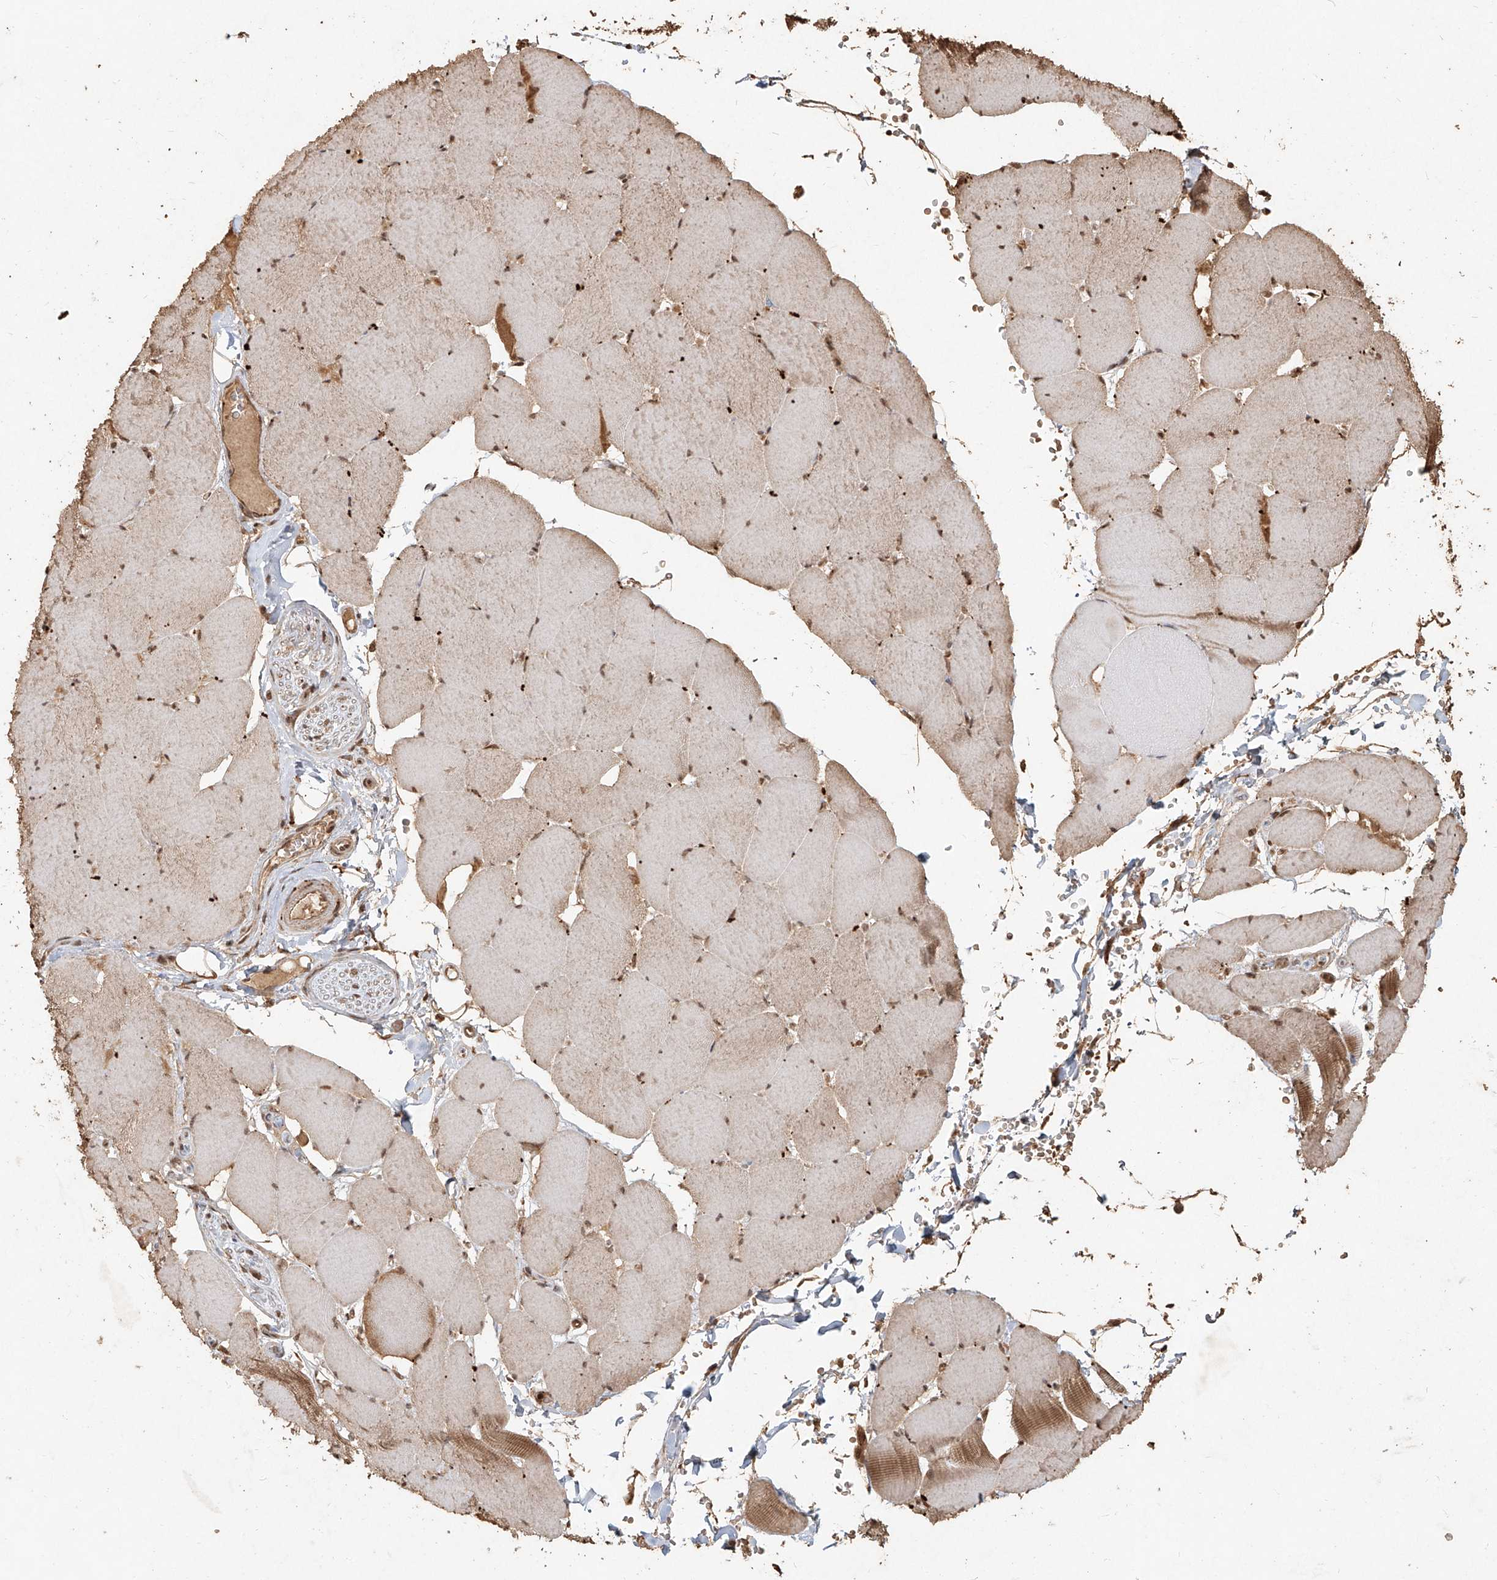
{"staining": {"intensity": "moderate", "quantity": ">75%", "location": "cytoplasmic/membranous,nuclear"}, "tissue": "skeletal muscle", "cell_type": "Myocytes", "image_type": "normal", "snomed": [{"axis": "morphology", "description": "Normal tissue, NOS"}, {"axis": "topography", "description": "Skeletal muscle"}, {"axis": "topography", "description": "Head-Neck"}], "caption": "Moderate cytoplasmic/membranous,nuclear staining for a protein is seen in about >75% of myocytes of normal skeletal muscle using immunohistochemistry (IHC).", "gene": "UBE2K", "patient": {"sex": "male", "age": 66}}